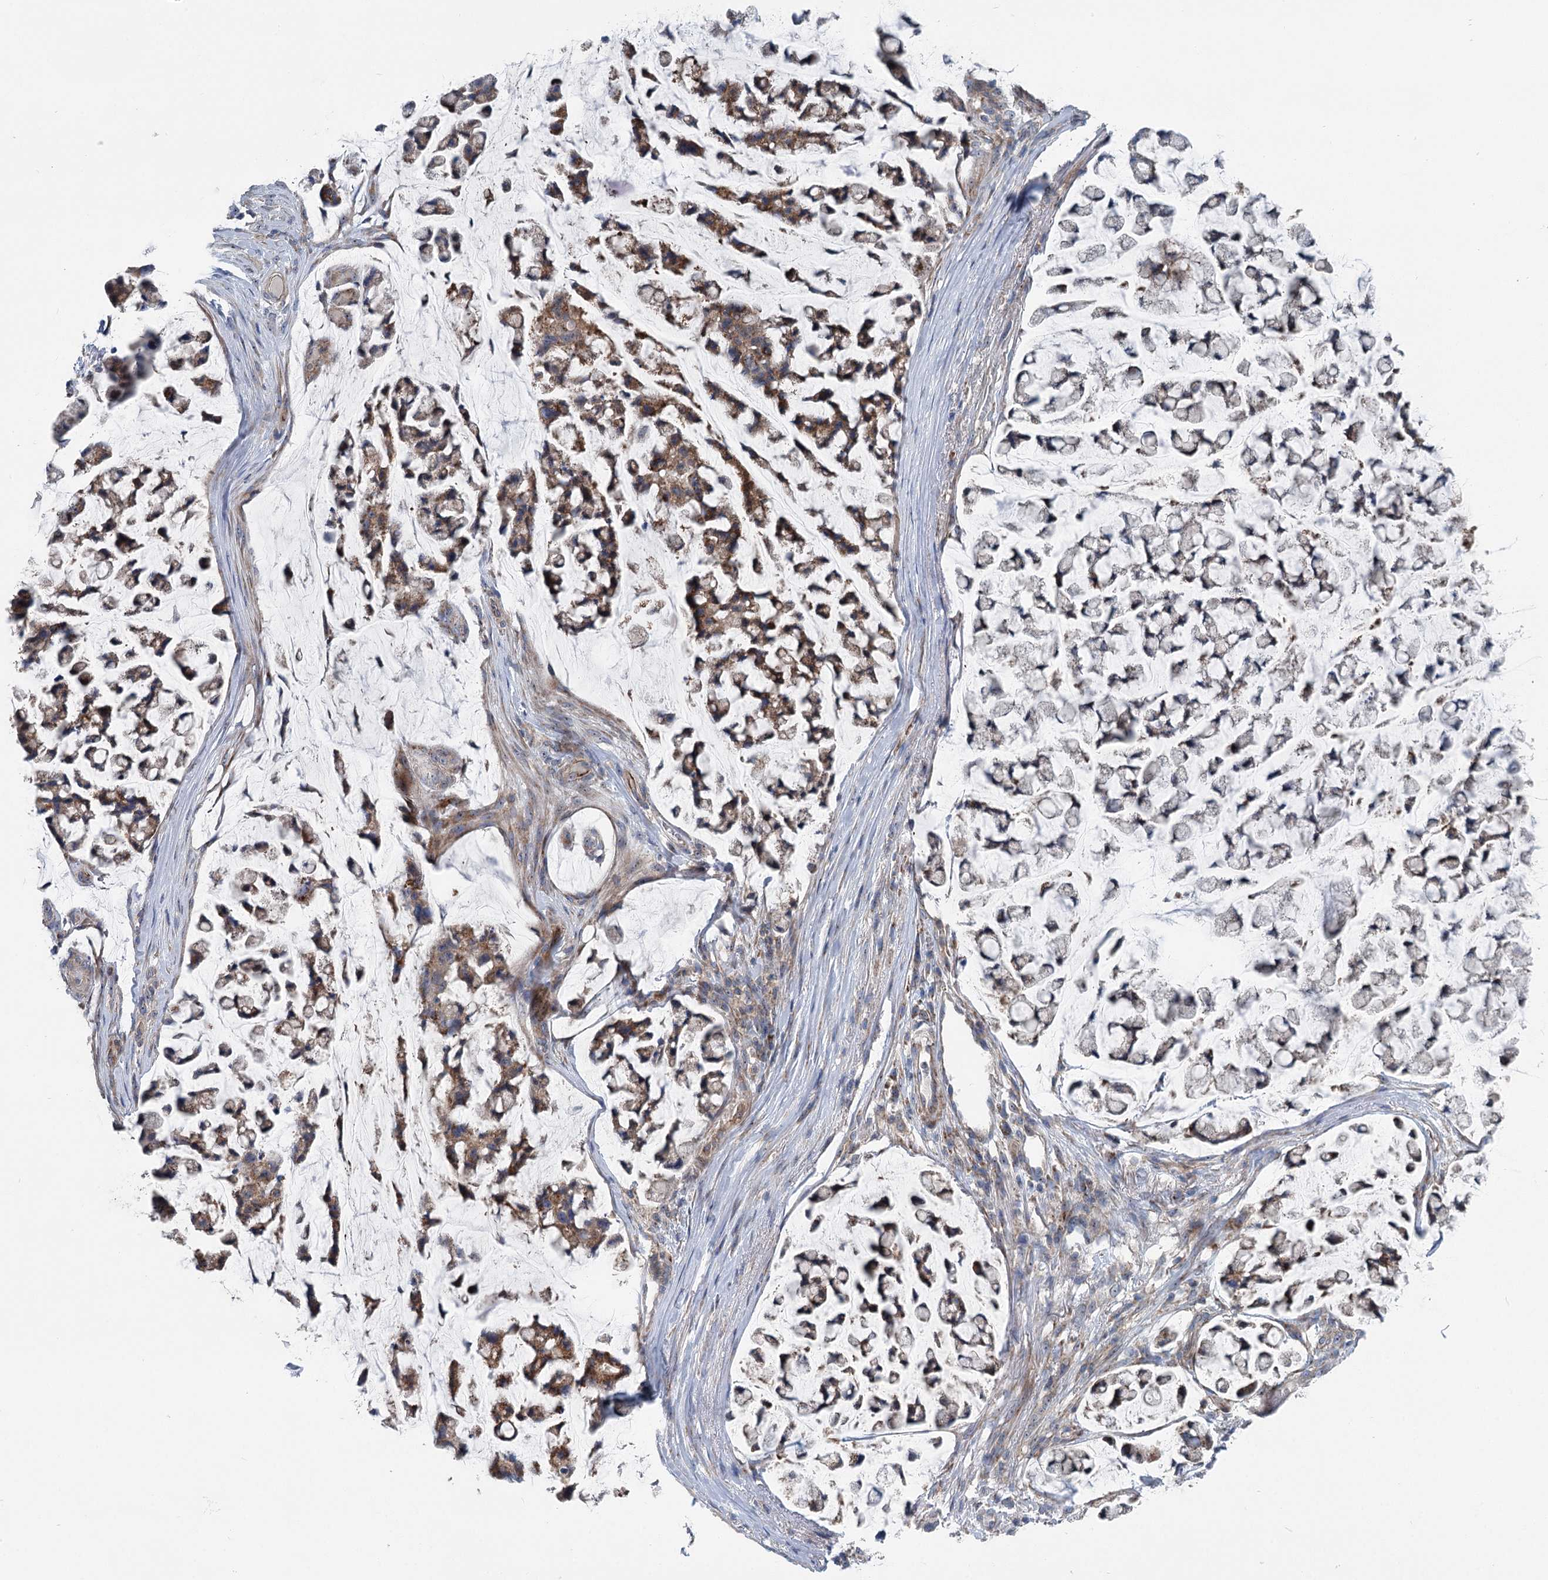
{"staining": {"intensity": "moderate", "quantity": ">75%", "location": "cytoplasmic/membranous"}, "tissue": "stomach cancer", "cell_type": "Tumor cells", "image_type": "cancer", "snomed": [{"axis": "morphology", "description": "Adenocarcinoma, NOS"}, {"axis": "topography", "description": "Stomach, lower"}], "caption": "High-magnification brightfield microscopy of stomach cancer stained with DAB (brown) and counterstained with hematoxylin (blue). tumor cells exhibit moderate cytoplasmic/membranous positivity is present in about>75% of cells.", "gene": "MARK2", "patient": {"sex": "male", "age": 67}}